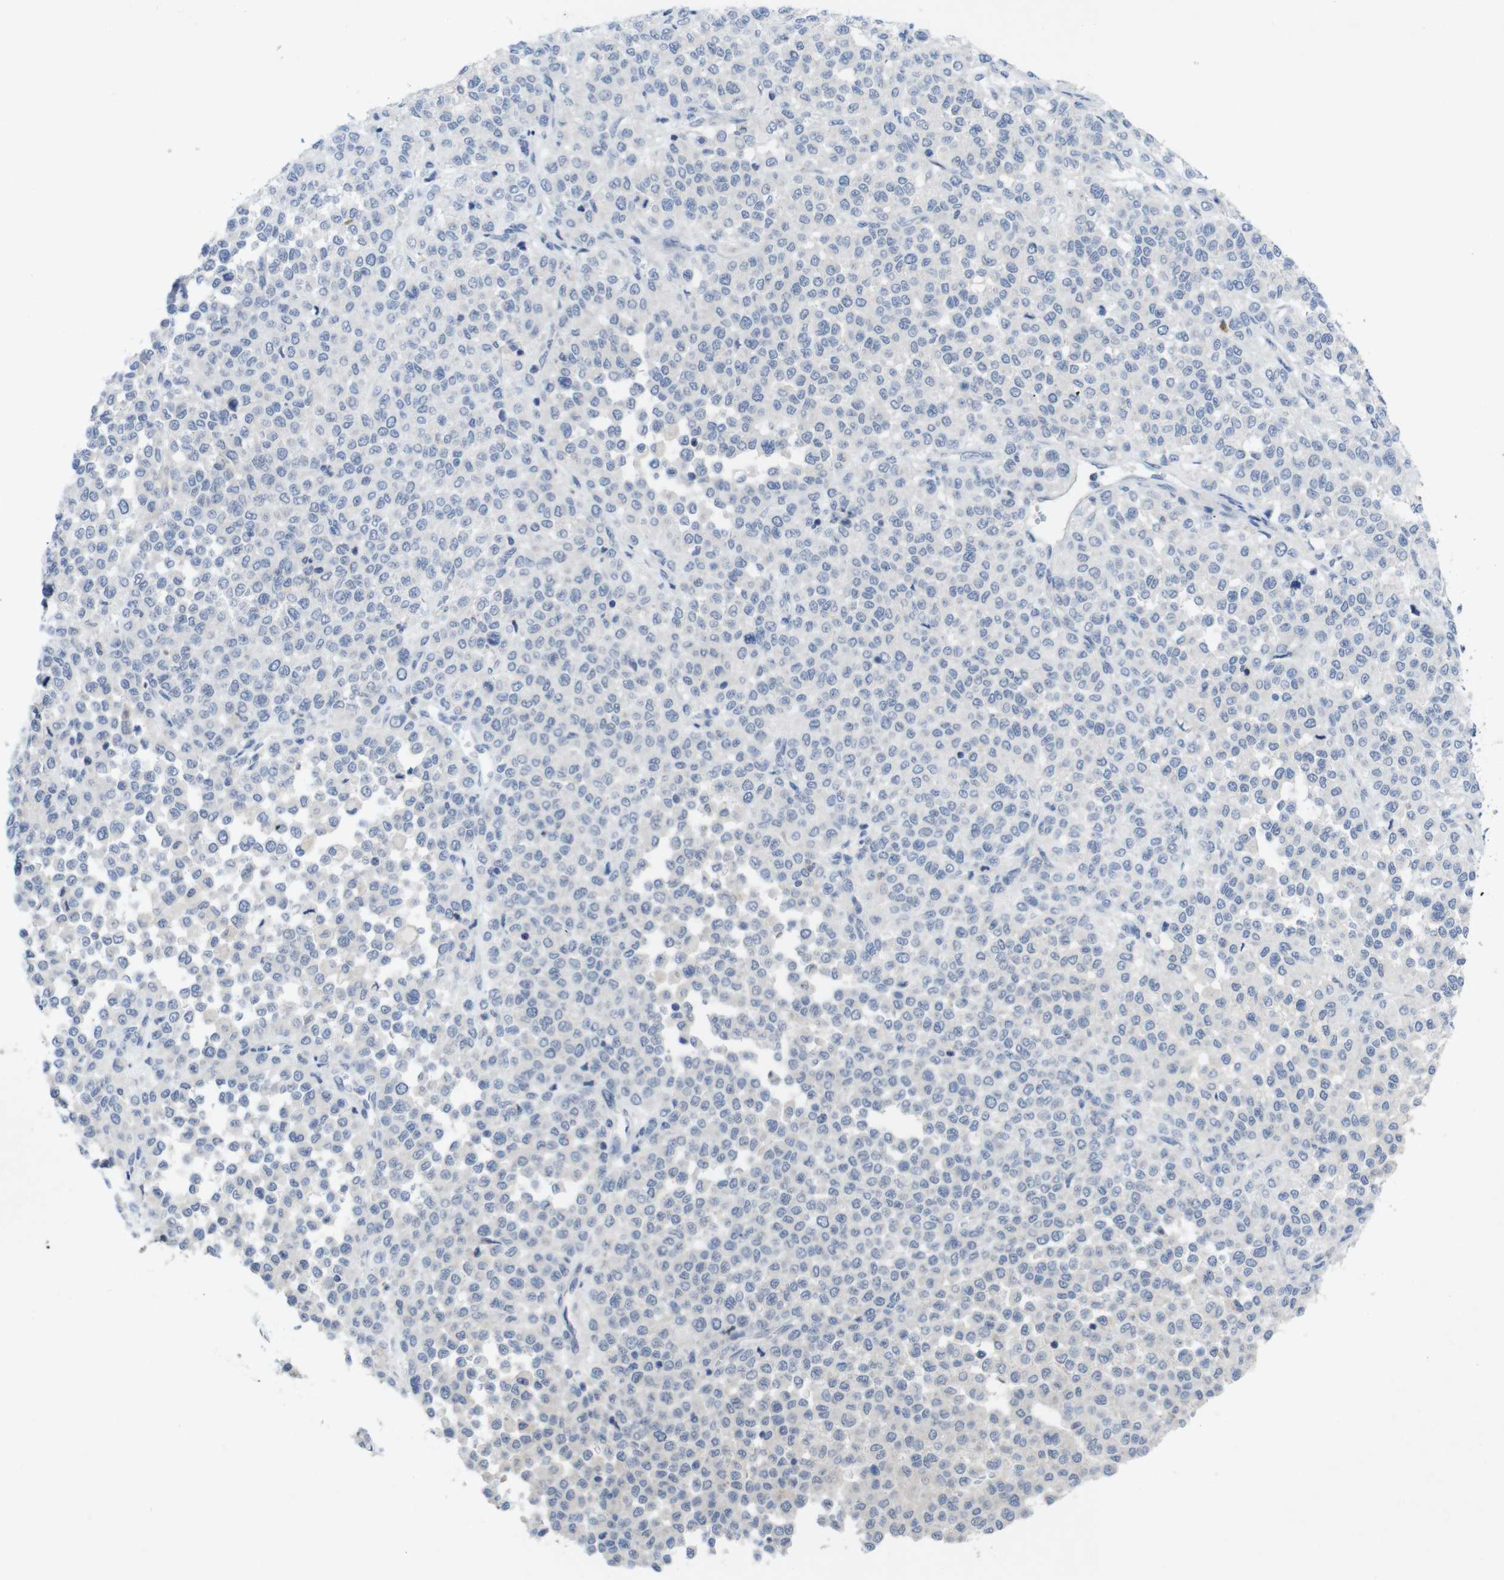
{"staining": {"intensity": "negative", "quantity": "none", "location": "none"}, "tissue": "melanoma", "cell_type": "Tumor cells", "image_type": "cancer", "snomed": [{"axis": "morphology", "description": "Malignant melanoma, Metastatic site"}, {"axis": "topography", "description": "Pancreas"}], "caption": "Histopathology image shows no protein expression in tumor cells of melanoma tissue. (DAB (3,3'-diaminobenzidine) immunohistochemistry with hematoxylin counter stain).", "gene": "SLAMF7", "patient": {"sex": "female", "age": 30}}